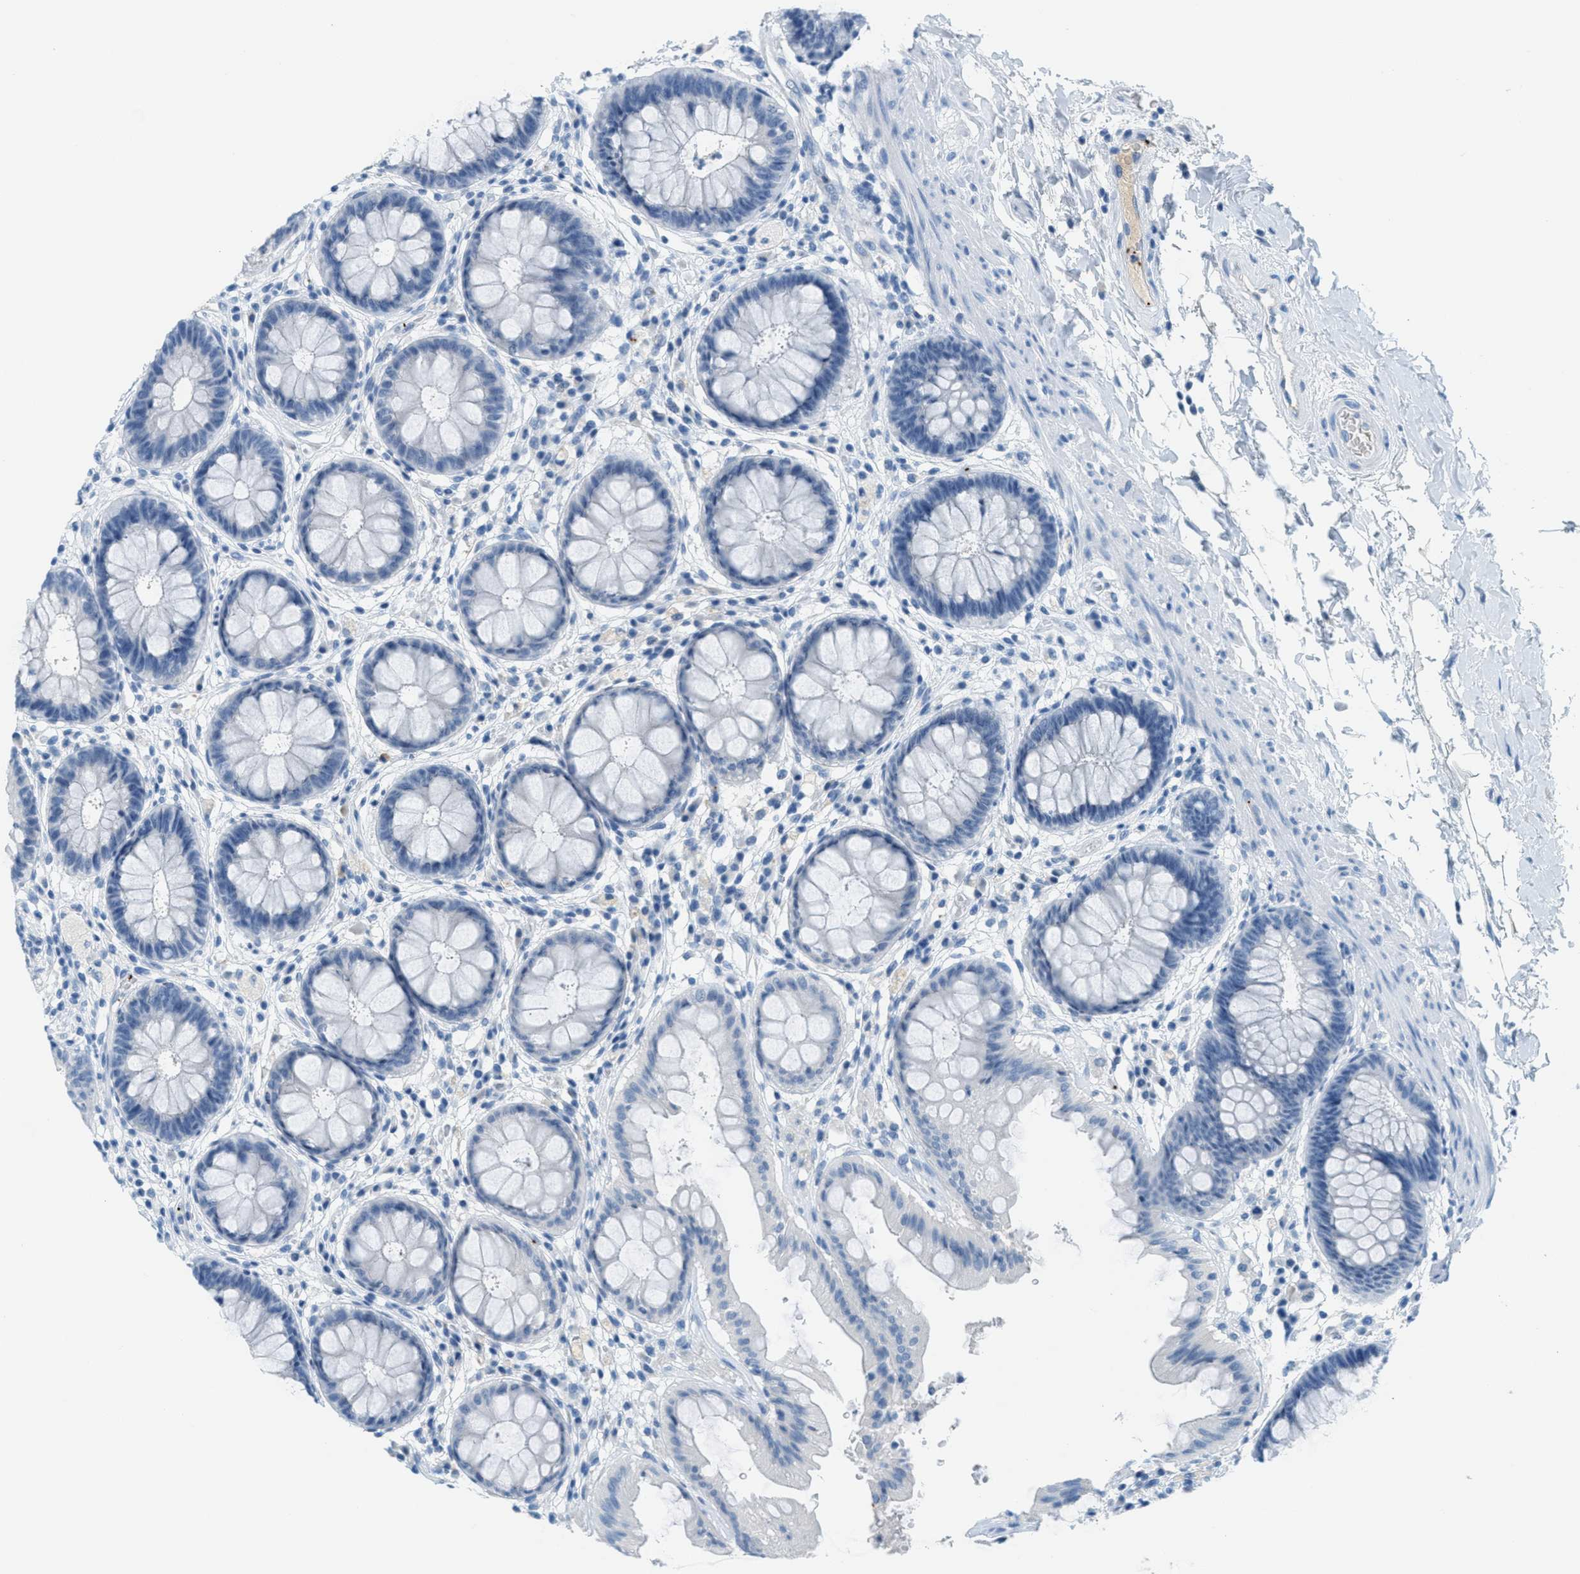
{"staining": {"intensity": "negative", "quantity": "none", "location": "none"}, "tissue": "rectum", "cell_type": "Glandular cells", "image_type": "normal", "snomed": [{"axis": "morphology", "description": "Normal tissue, NOS"}, {"axis": "topography", "description": "Rectum"}], "caption": "Immunohistochemical staining of normal human rectum exhibits no significant expression in glandular cells.", "gene": "PPBP", "patient": {"sex": "female", "age": 46}}